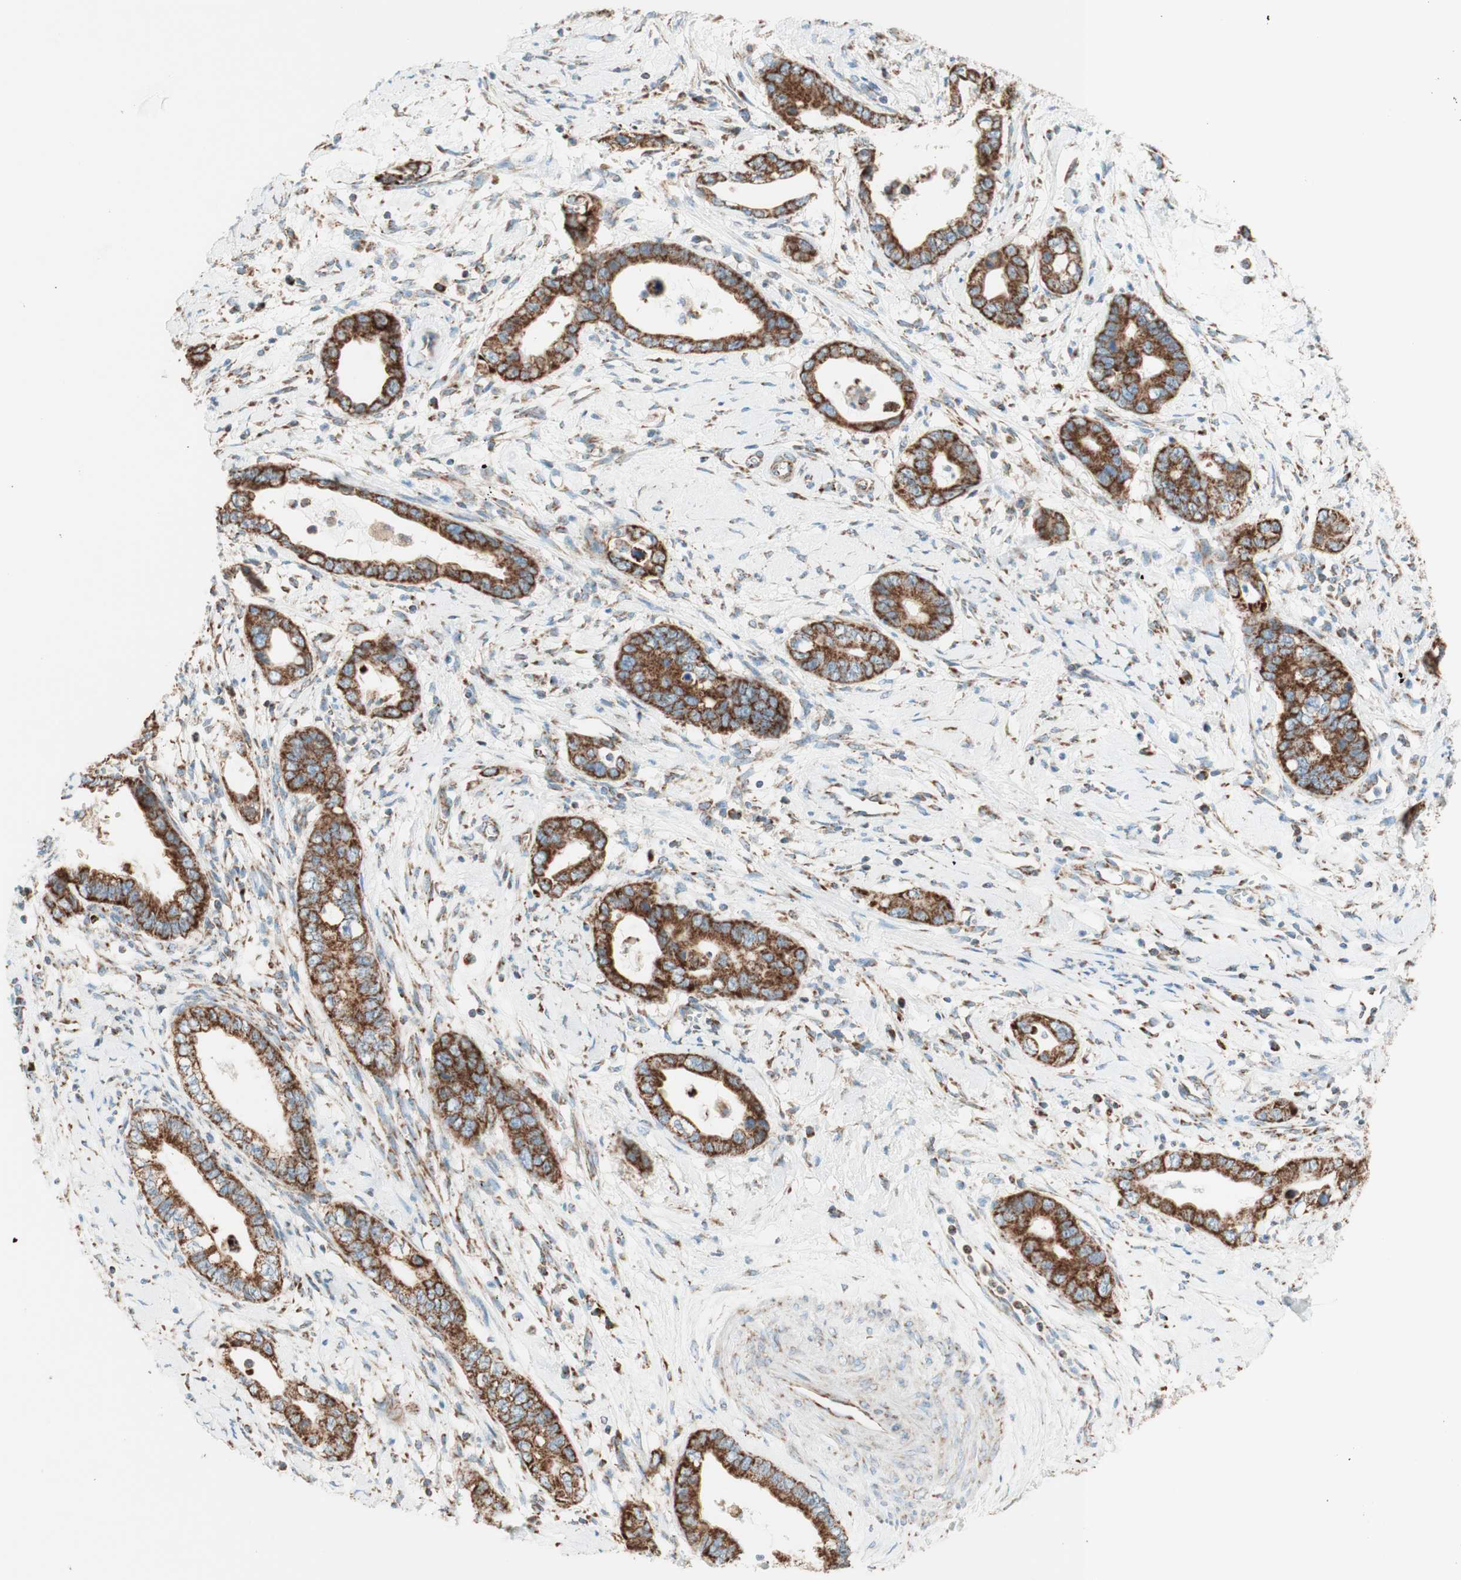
{"staining": {"intensity": "strong", "quantity": ">75%", "location": "cytoplasmic/membranous"}, "tissue": "cervical cancer", "cell_type": "Tumor cells", "image_type": "cancer", "snomed": [{"axis": "morphology", "description": "Adenocarcinoma, NOS"}, {"axis": "topography", "description": "Cervix"}], "caption": "Strong cytoplasmic/membranous expression is identified in about >75% of tumor cells in cervical cancer.", "gene": "TOMM20", "patient": {"sex": "female", "age": 44}}